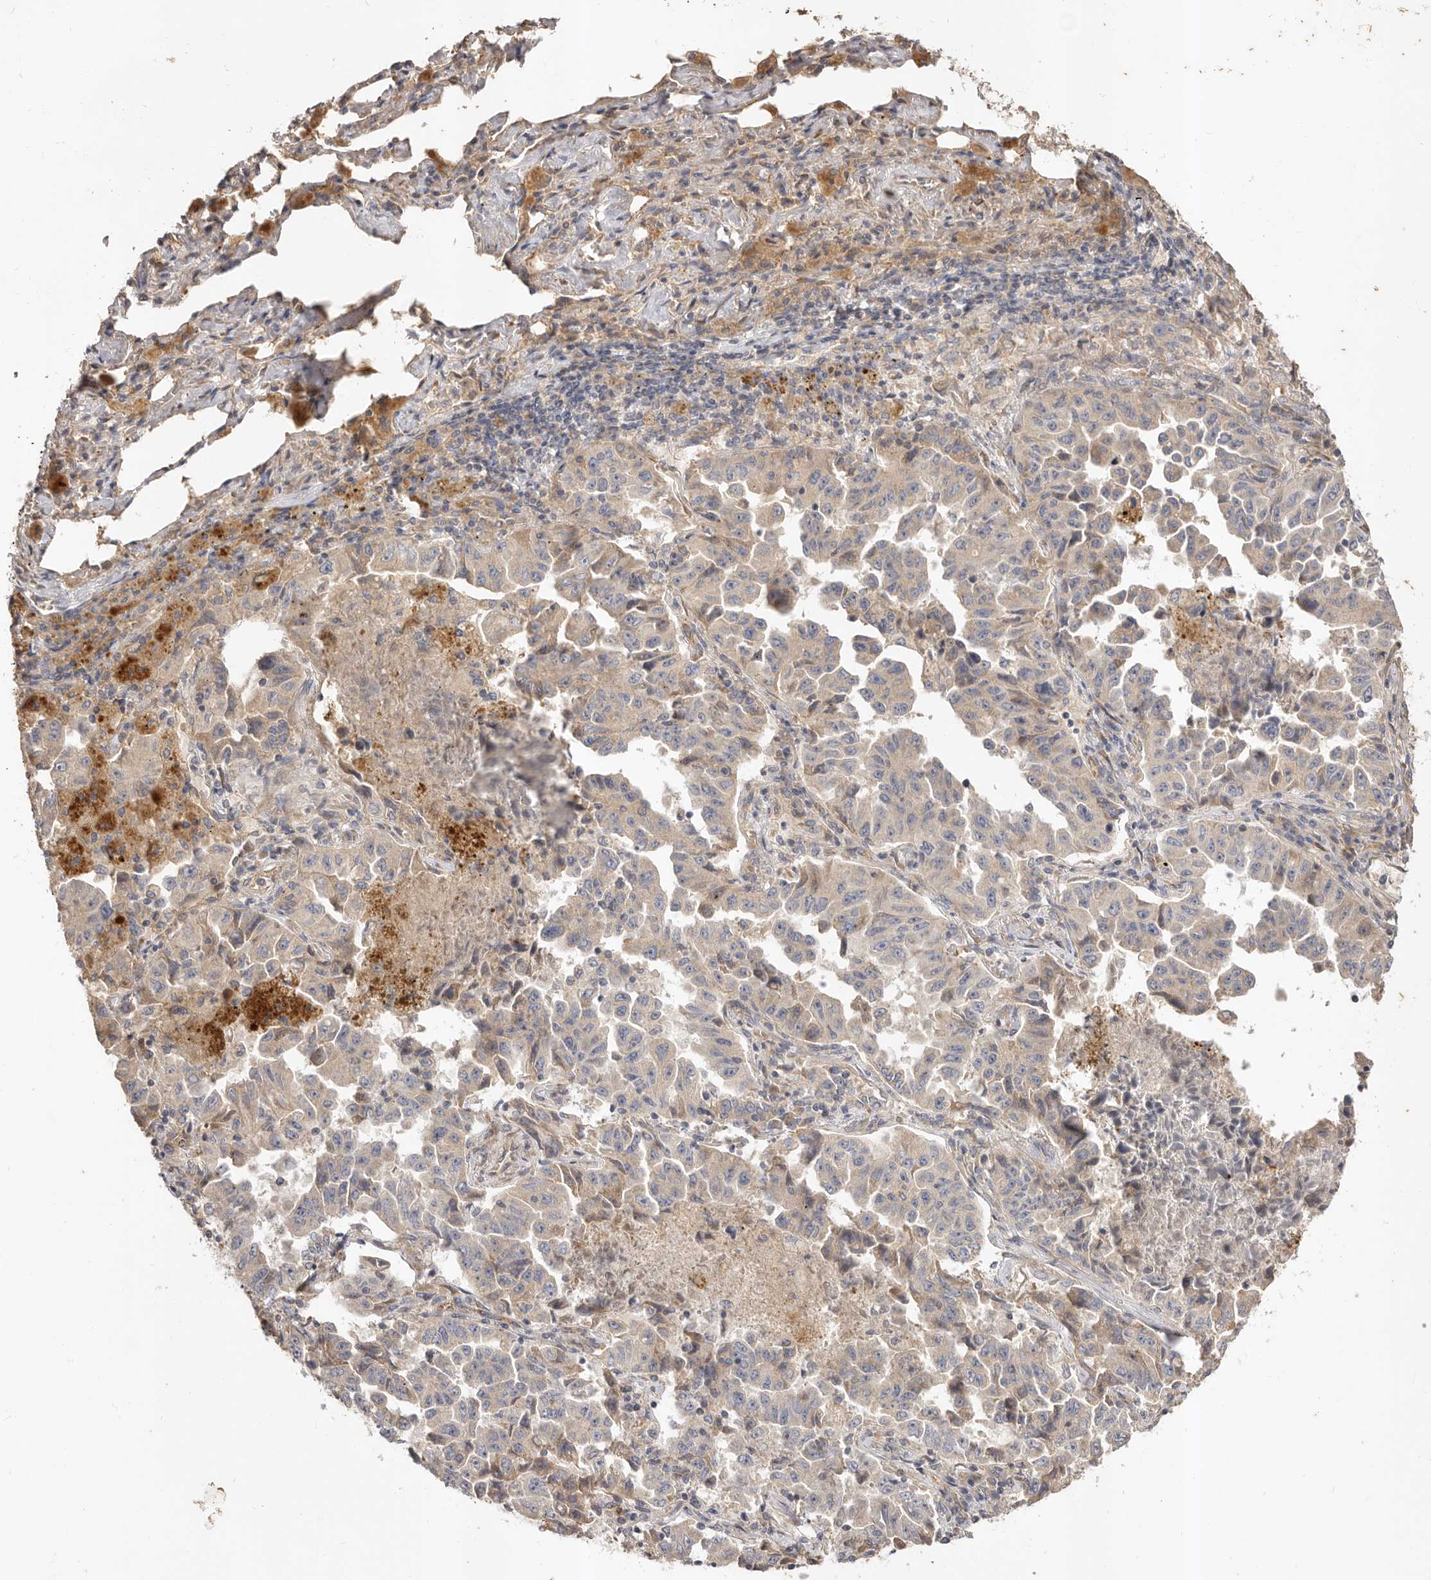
{"staining": {"intensity": "weak", "quantity": "25%-75%", "location": "cytoplasmic/membranous"}, "tissue": "lung cancer", "cell_type": "Tumor cells", "image_type": "cancer", "snomed": [{"axis": "morphology", "description": "Adenocarcinoma, NOS"}, {"axis": "topography", "description": "Lung"}], "caption": "Protein staining of lung cancer tissue demonstrates weak cytoplasmic/membranous positivity in approximately 25%-75% of tumor cells.", "gene": "ADAMTS9", "patient": {"sex": "female", "age": 51}}